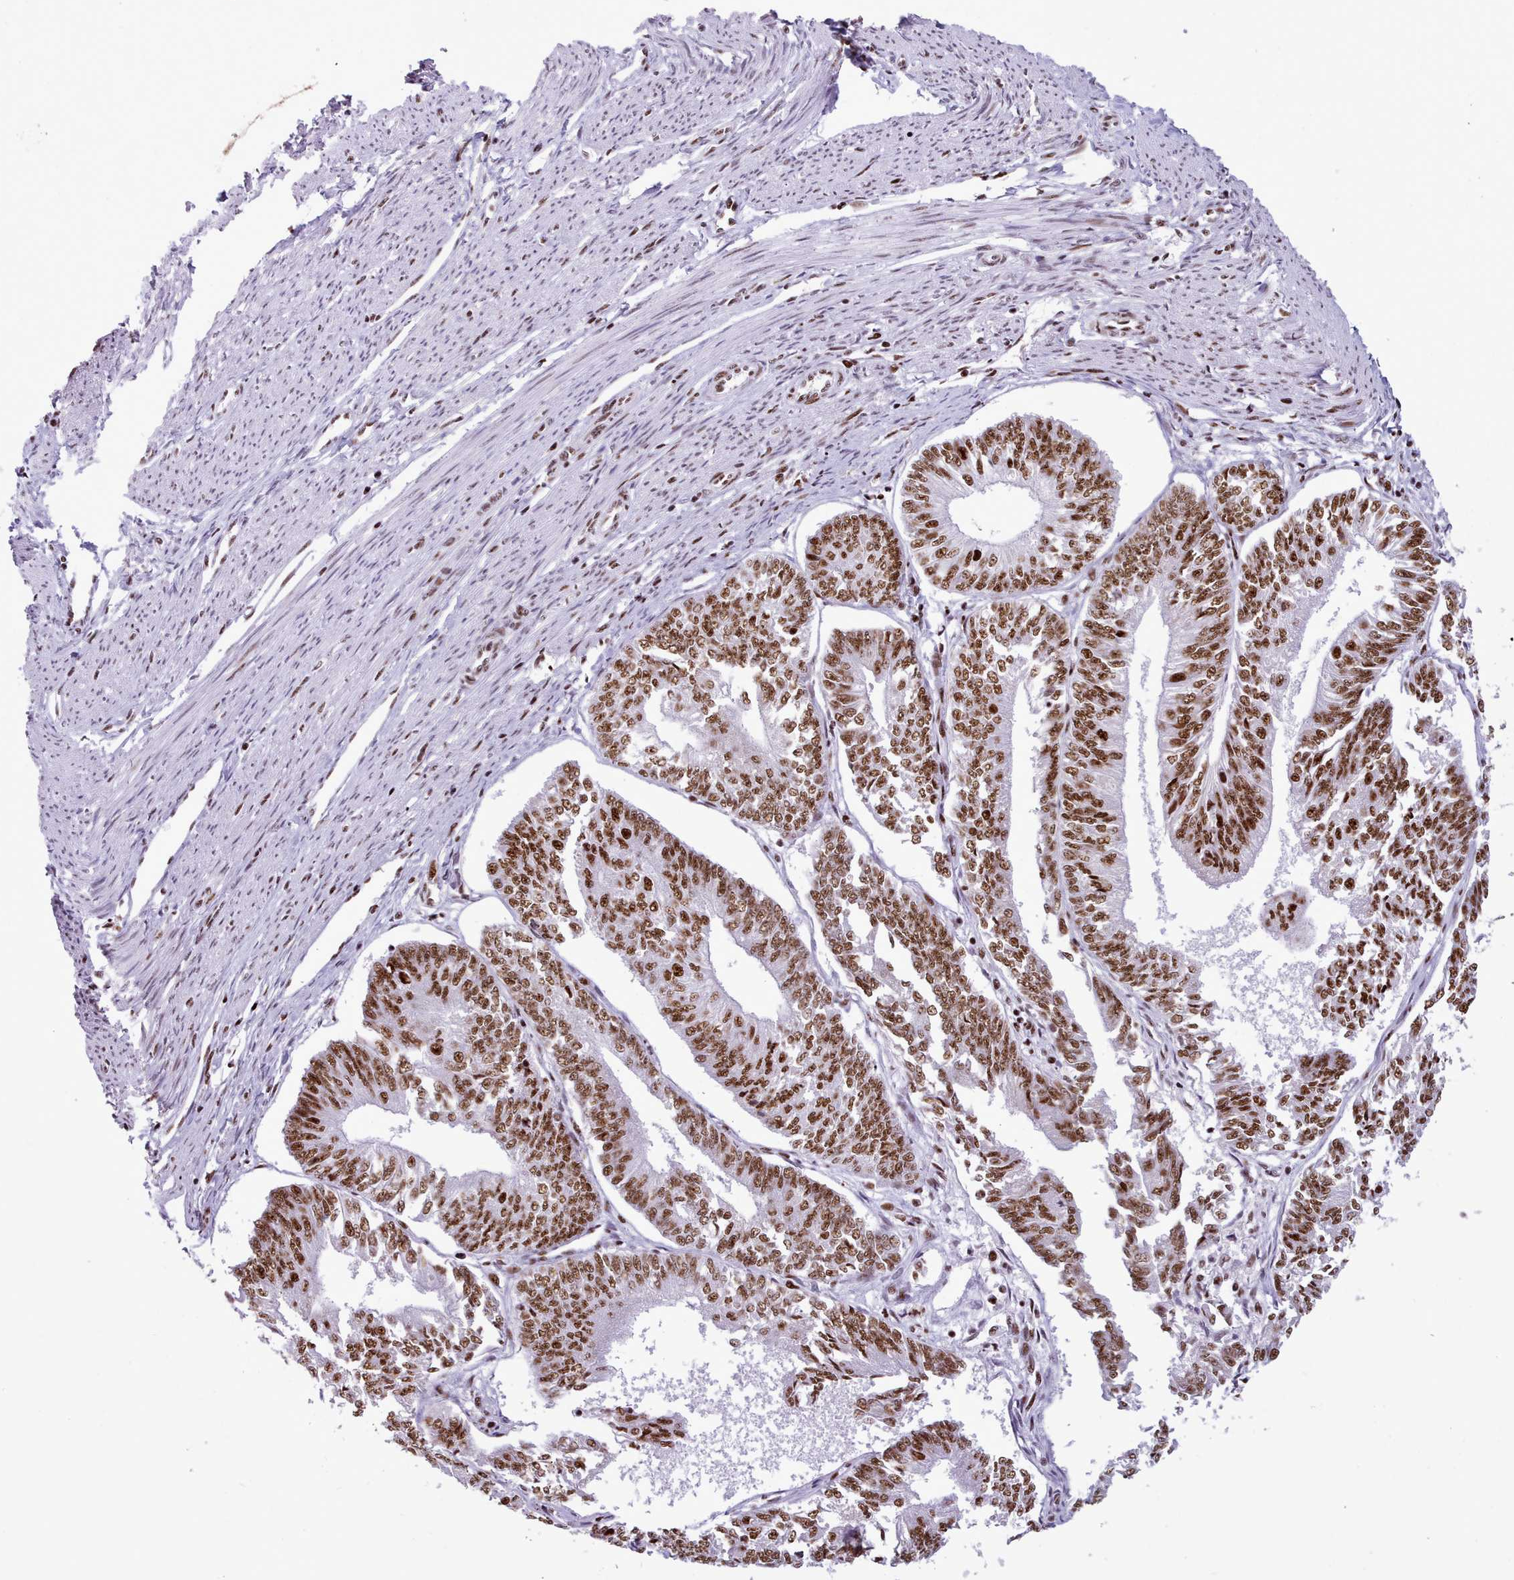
{"staining": {"intensity": "strong", "quantity": ">75%", "location": "nuclear"}, "tissue": "endometrial cancer", "cell_type": "Tumor cells", "image_type": "cancer", "snomed": [{"axis": "morphology", "description": "Adenocarcinoma, NOS"}, {"axis": "topography", "description": "Endometrium"}], "caption": "Immunohistochemistry (IHC) (DAB (3,3'-diaminobenzidine)) staining of human endometrial adenocarcinoma shows strong nuclear protein expression in about >75% of tumor cells.", "gene": "TMEM35B", "patient": {"sex": "female", "age": 58}}